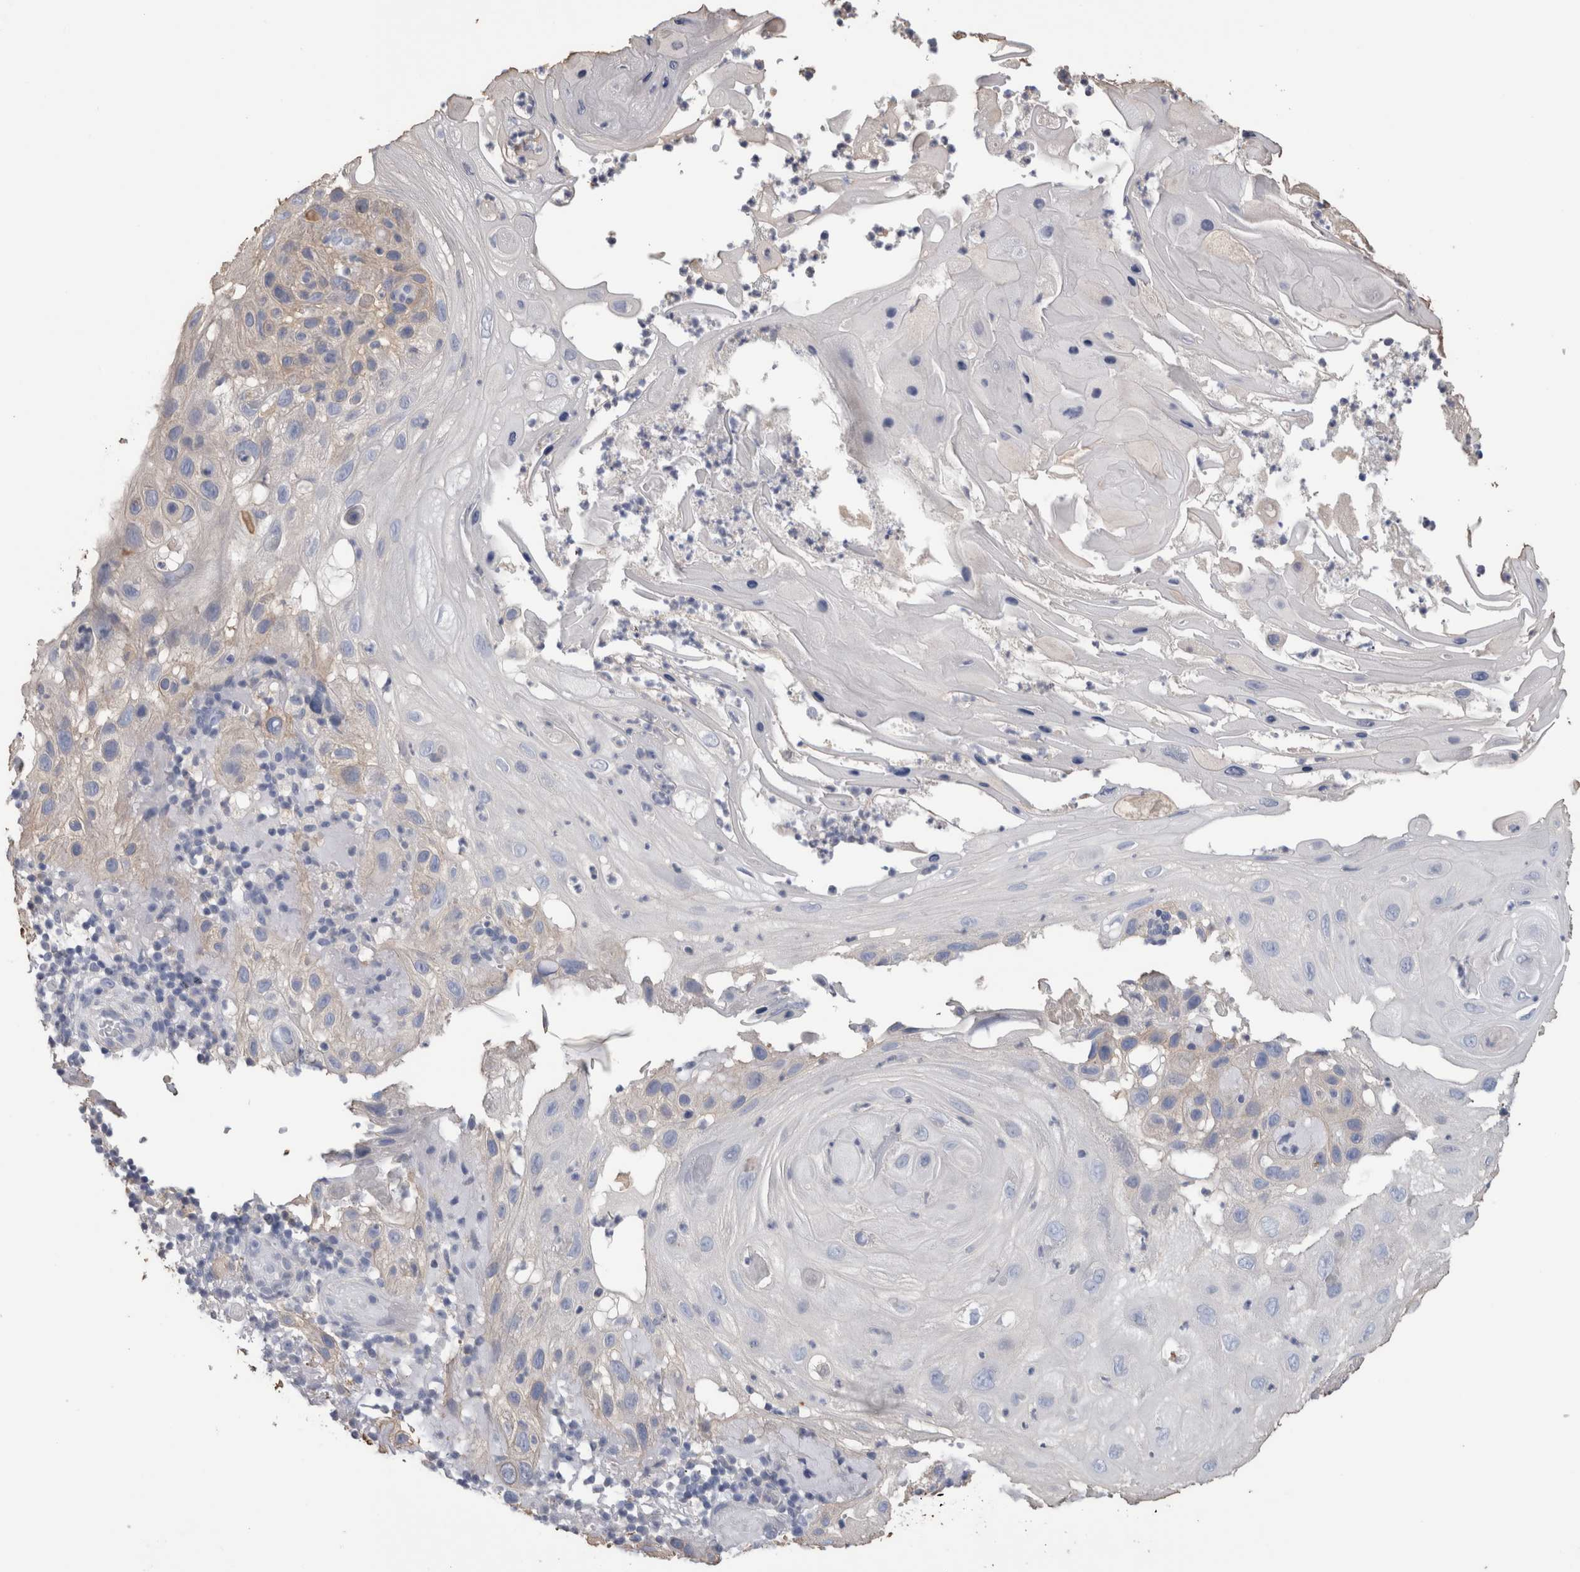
{"staining": {"intensity": "weak", "quantity": "<25%", "location": "cytoplasmic/membranous"}, "tissue": "skin cancer", "cell_type": "Tumor cells", "image_type": "cancer", "snomed": [{"axis": "morphology", "description": "Squamous cell carcinoma, NOS"}, {"axis": "topography", "description": "Skin"}], "caption": "There is no significant positivity in tumor cells of skin cancer (squamous cell carcinoma).", "gene": "SCRN1", "patient": {"sex": "female", "age": 96}}